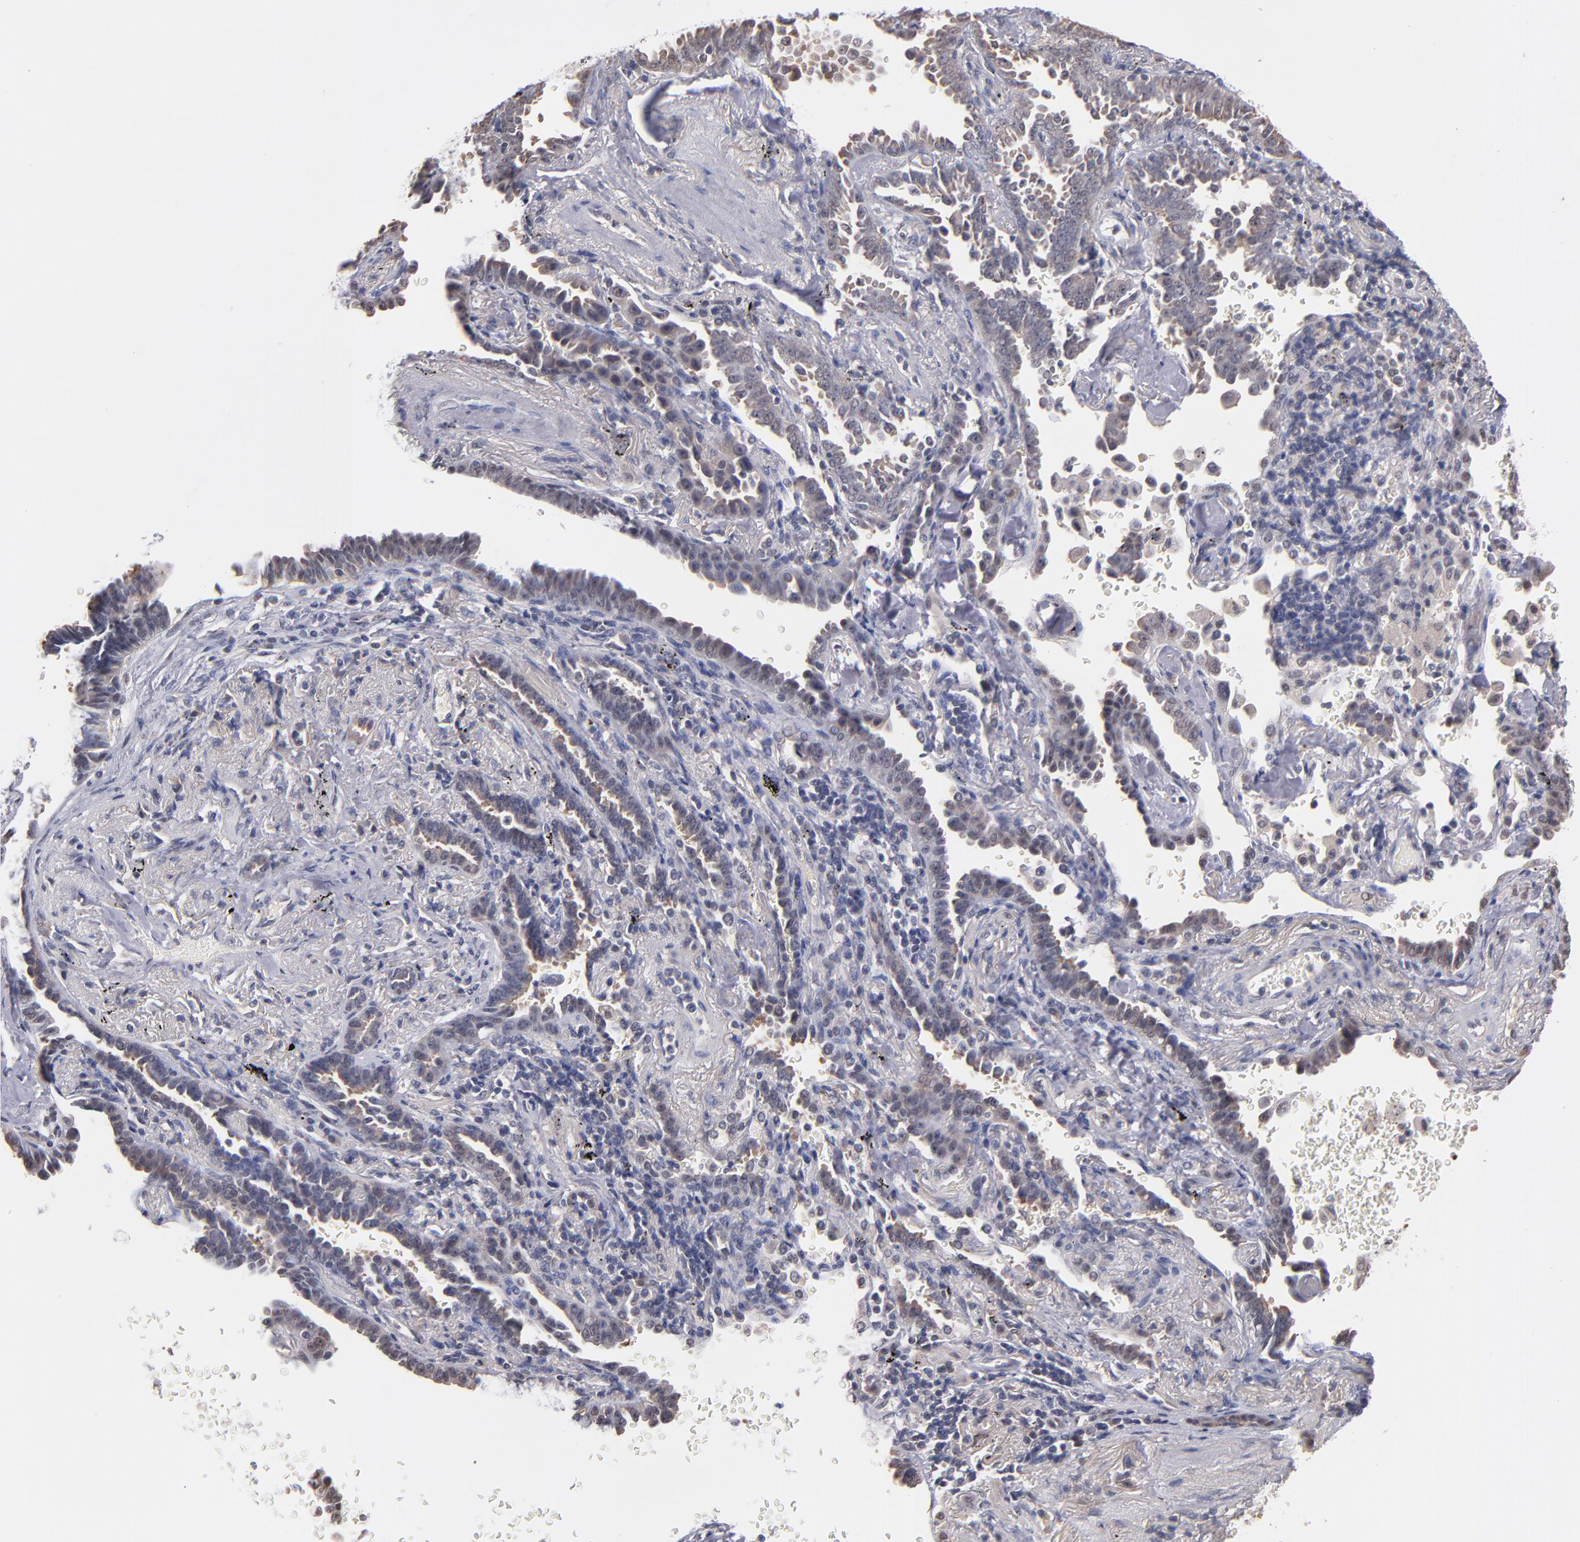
{"staining": {"intensity": "weak", "quantity": "25%-75%", "location": "cytoplasmic/membranous,nuclear"}, "tissue": "lung cancer", "cell_type": "Tumor cells", "image_type": "cancer", "snomed": [{"axis": "morphology", "description": "Adenocarcinoma, NOS"}, {"axis": "topography", "description": "Lung"}], "caption": "Weak cytoplasmic/membranous and nuclear expression is seen in approximately 25%-75% of tumor cells in lung adenocarcinoma. (DAB = brown stain, brightfield microscopy at high magnification).", "gene": "PSMD10", "patient": {"sex": "female", "age": 64}}